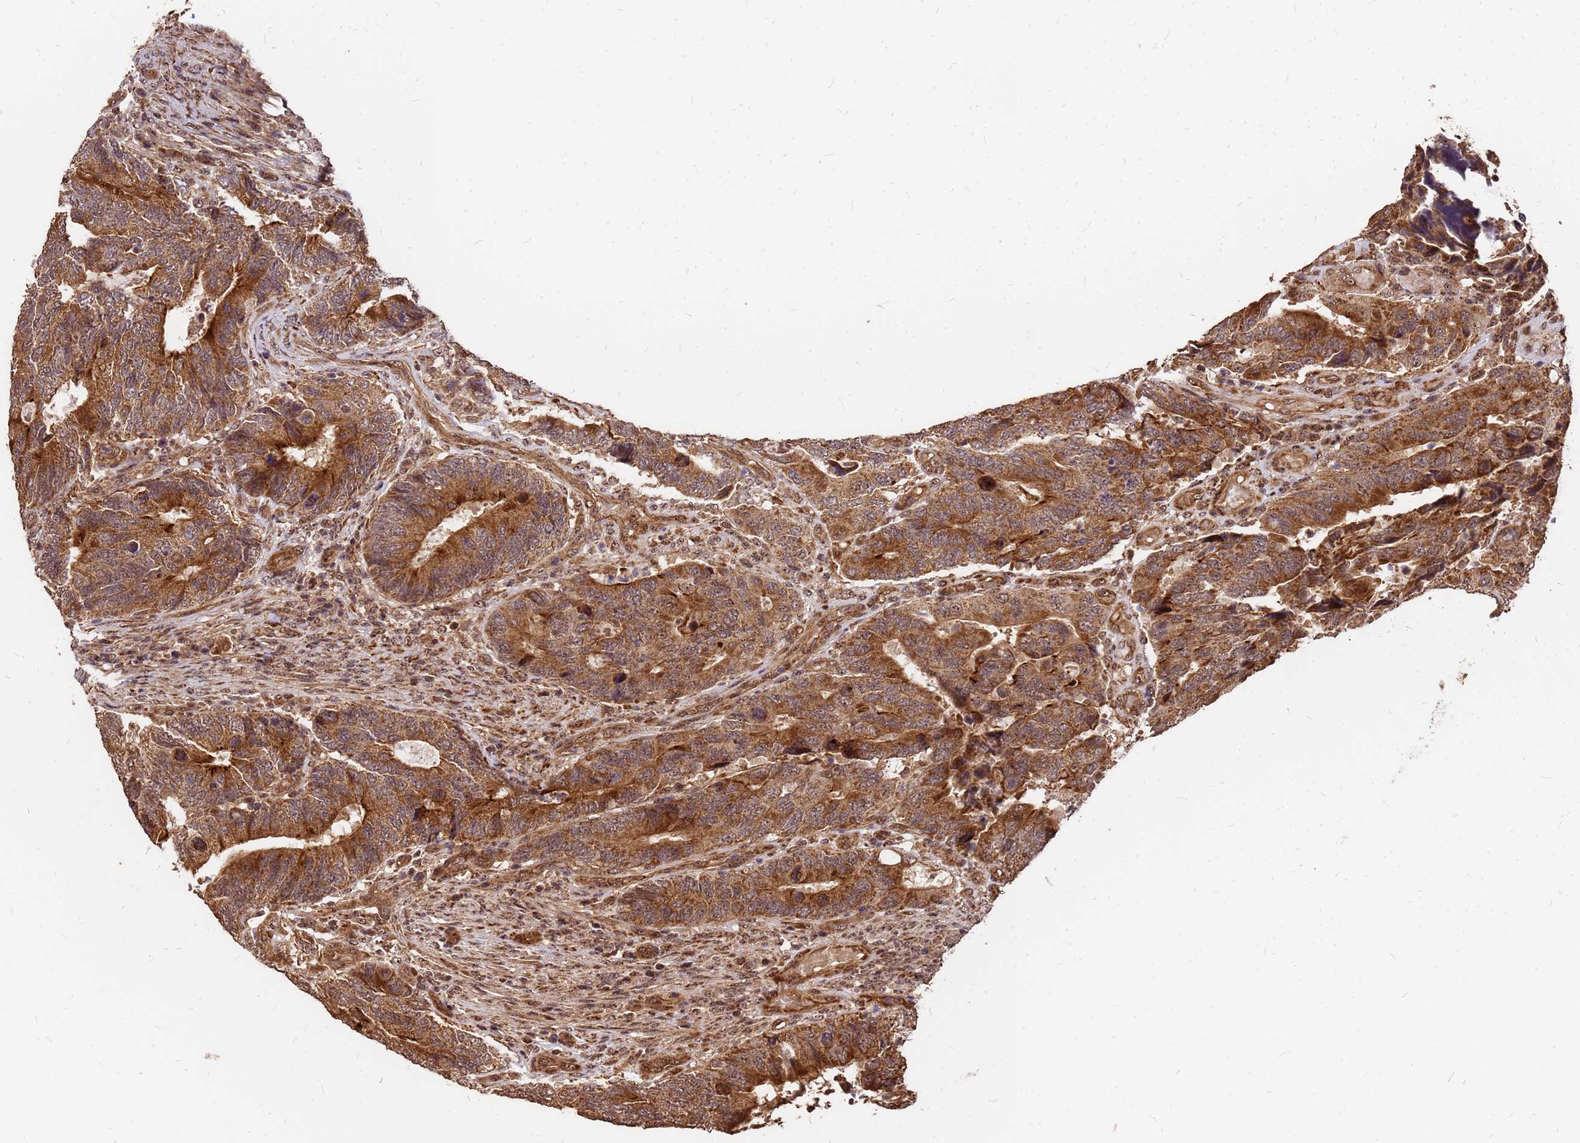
{"staining": {"intensity": "strong", "quantity": ">75%", "location": "cytoplasmic/membranous"}, "tissue": "colorectal cancer", "cell_type": "Tumor cells", "image_type": "cancer", "snomed": [{"axis": "morphology", "description": "Adenocarcinoma, NOS"}, {"axis": "topography", "description": "Colon"}], "caption": "Colorectal adenocarcinoma was stained to show a protein in brown. There is high levels of strong cytoplasmic/membranous staining in about >75% of tumor cells.", "gene": "GPATCH8", "patient": {"sex": "male", "age": 87}}